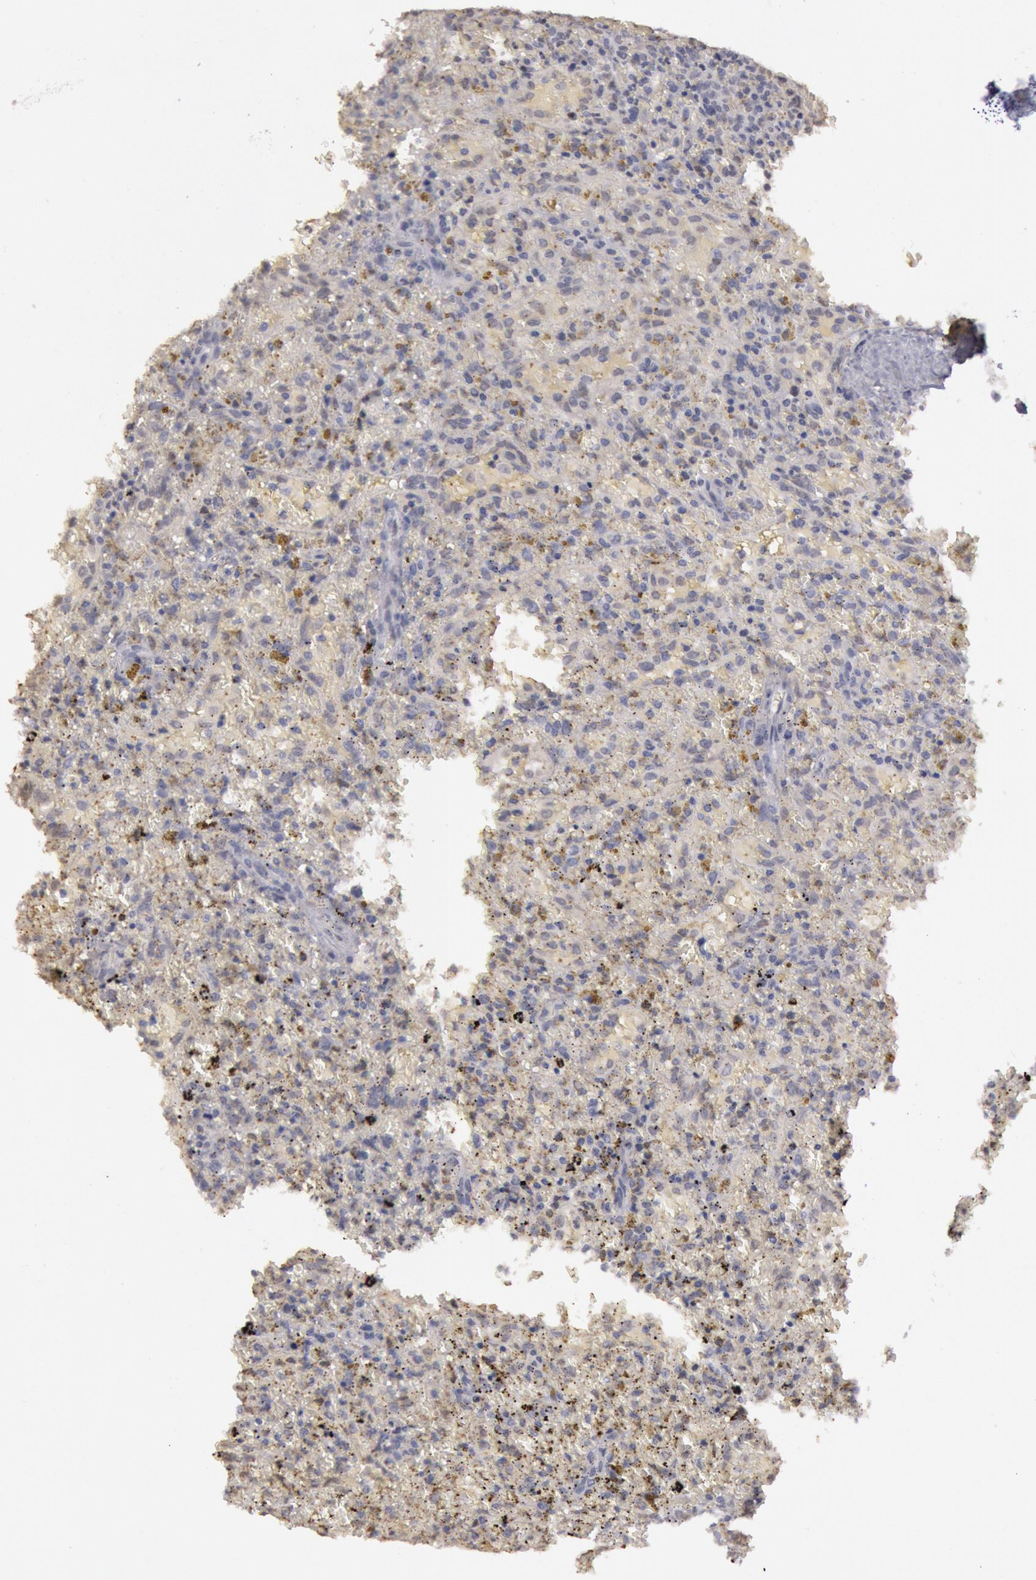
{"staining": {"intensity": "negative", "quantity": "none", "location": "none"}, "tissue": "lymphoma", "cell_type": "Tumor cells", "image_type": "cancer", "snomed": [{"axis": "morphology", "description": "Malignant lymphoma, non-Hodgkin's type, High grade"}, {"axis": "topography", "description": "Spleen"}, {"axis": "topography", "description": "Lymph node"}], "caption": "The histopathology image exhibits no significant expression in tumor cells of lymphoma. (Brightfield microscopy of DAB (3,3'-diaminobenzidine) IHC at high magnification).", "gene": "RIMBP3C", "patient": {"sex": "female", "age": 70}}